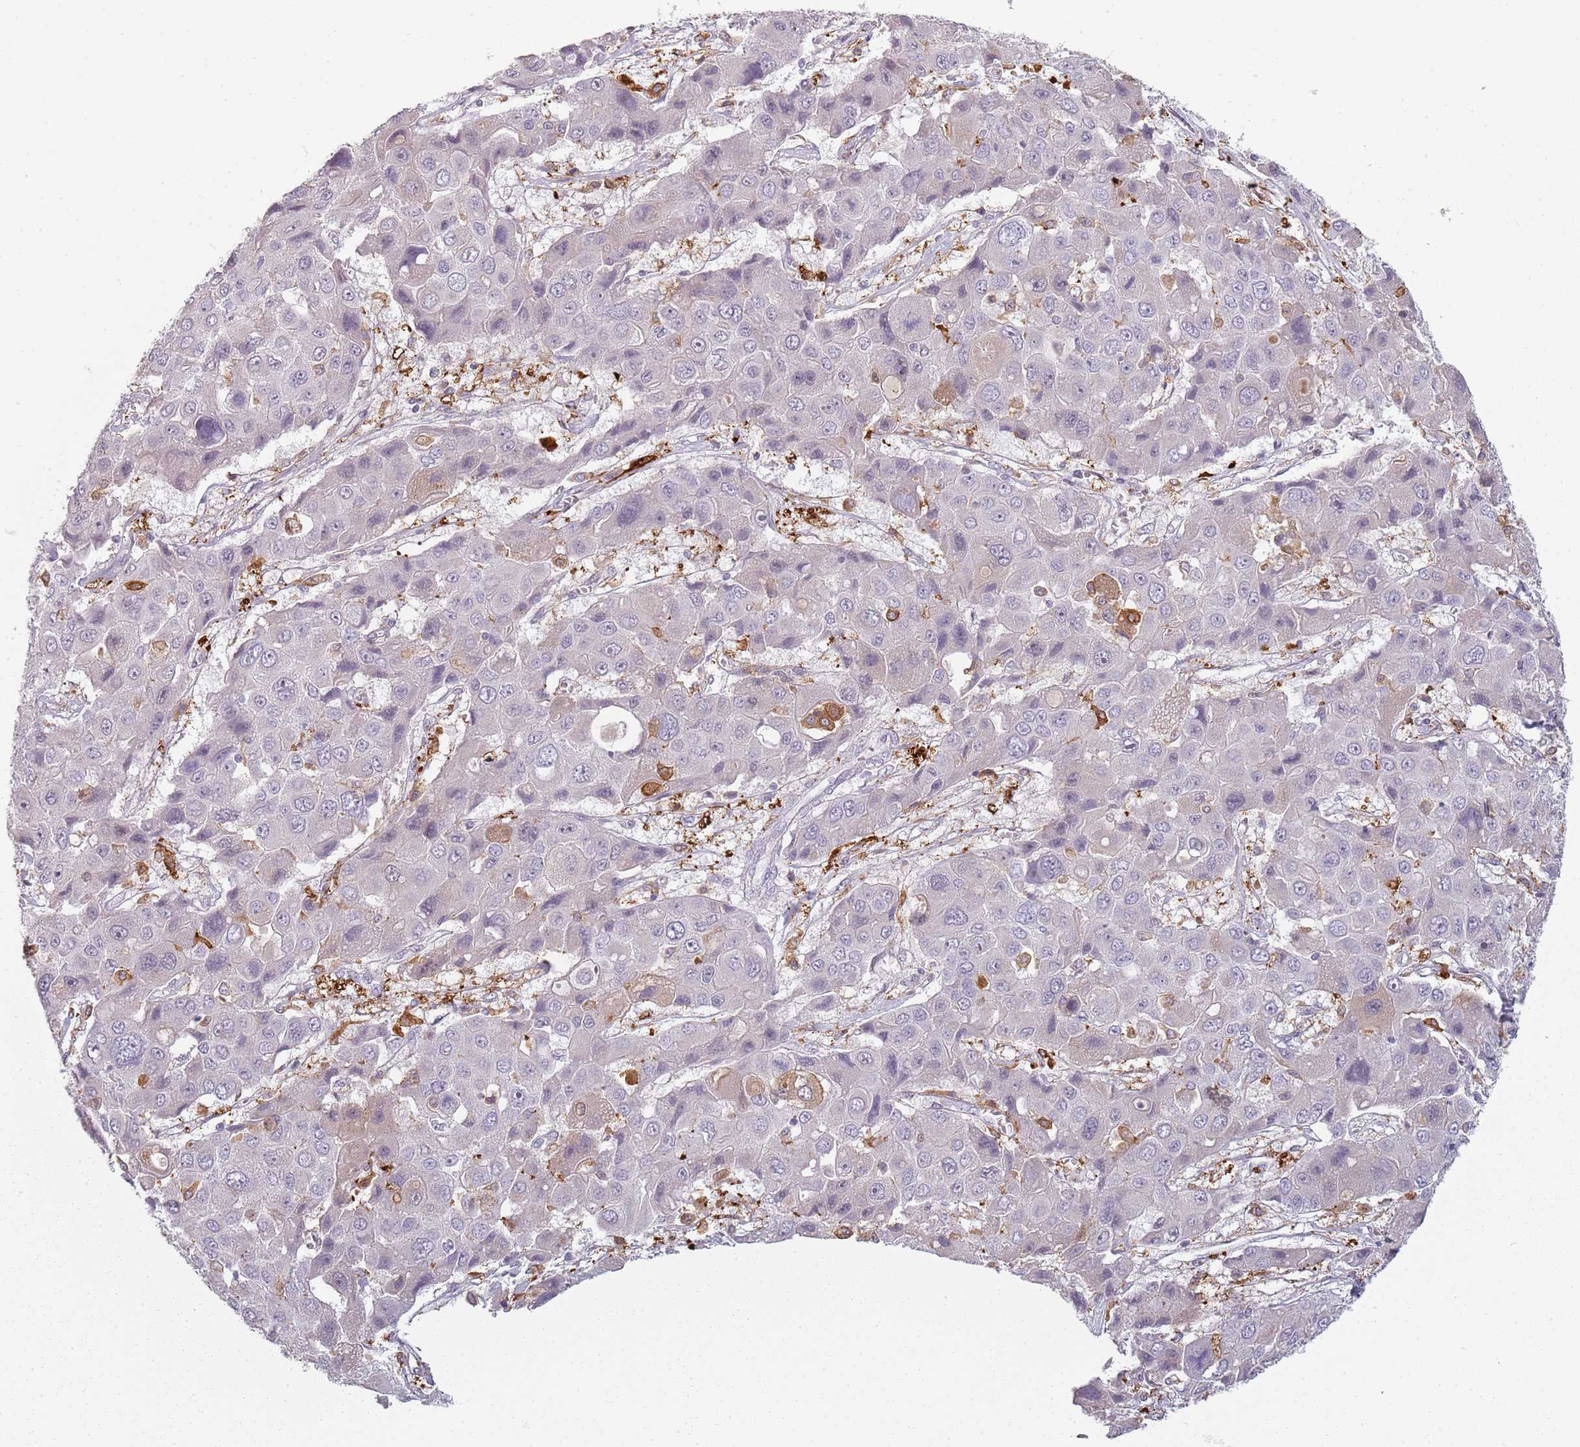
{"staining": {"intensity": "negative", "quantity": "none", "location": "none"}, "tissue": "liver cancer", "cell_type": "Tumor cells", "image_type": "cancer", "snomed": [{"axis": "morphology", "description": "Cholangiocarcinoma"}, {"axis": "topography", "description": "Liver"}], "caption": "Tumor cells show no significant protein staining in liver cancer (cholangiocarcinoma).", "gene": "CC2D2B", "patient": {"sex": "male", "age": 67}}